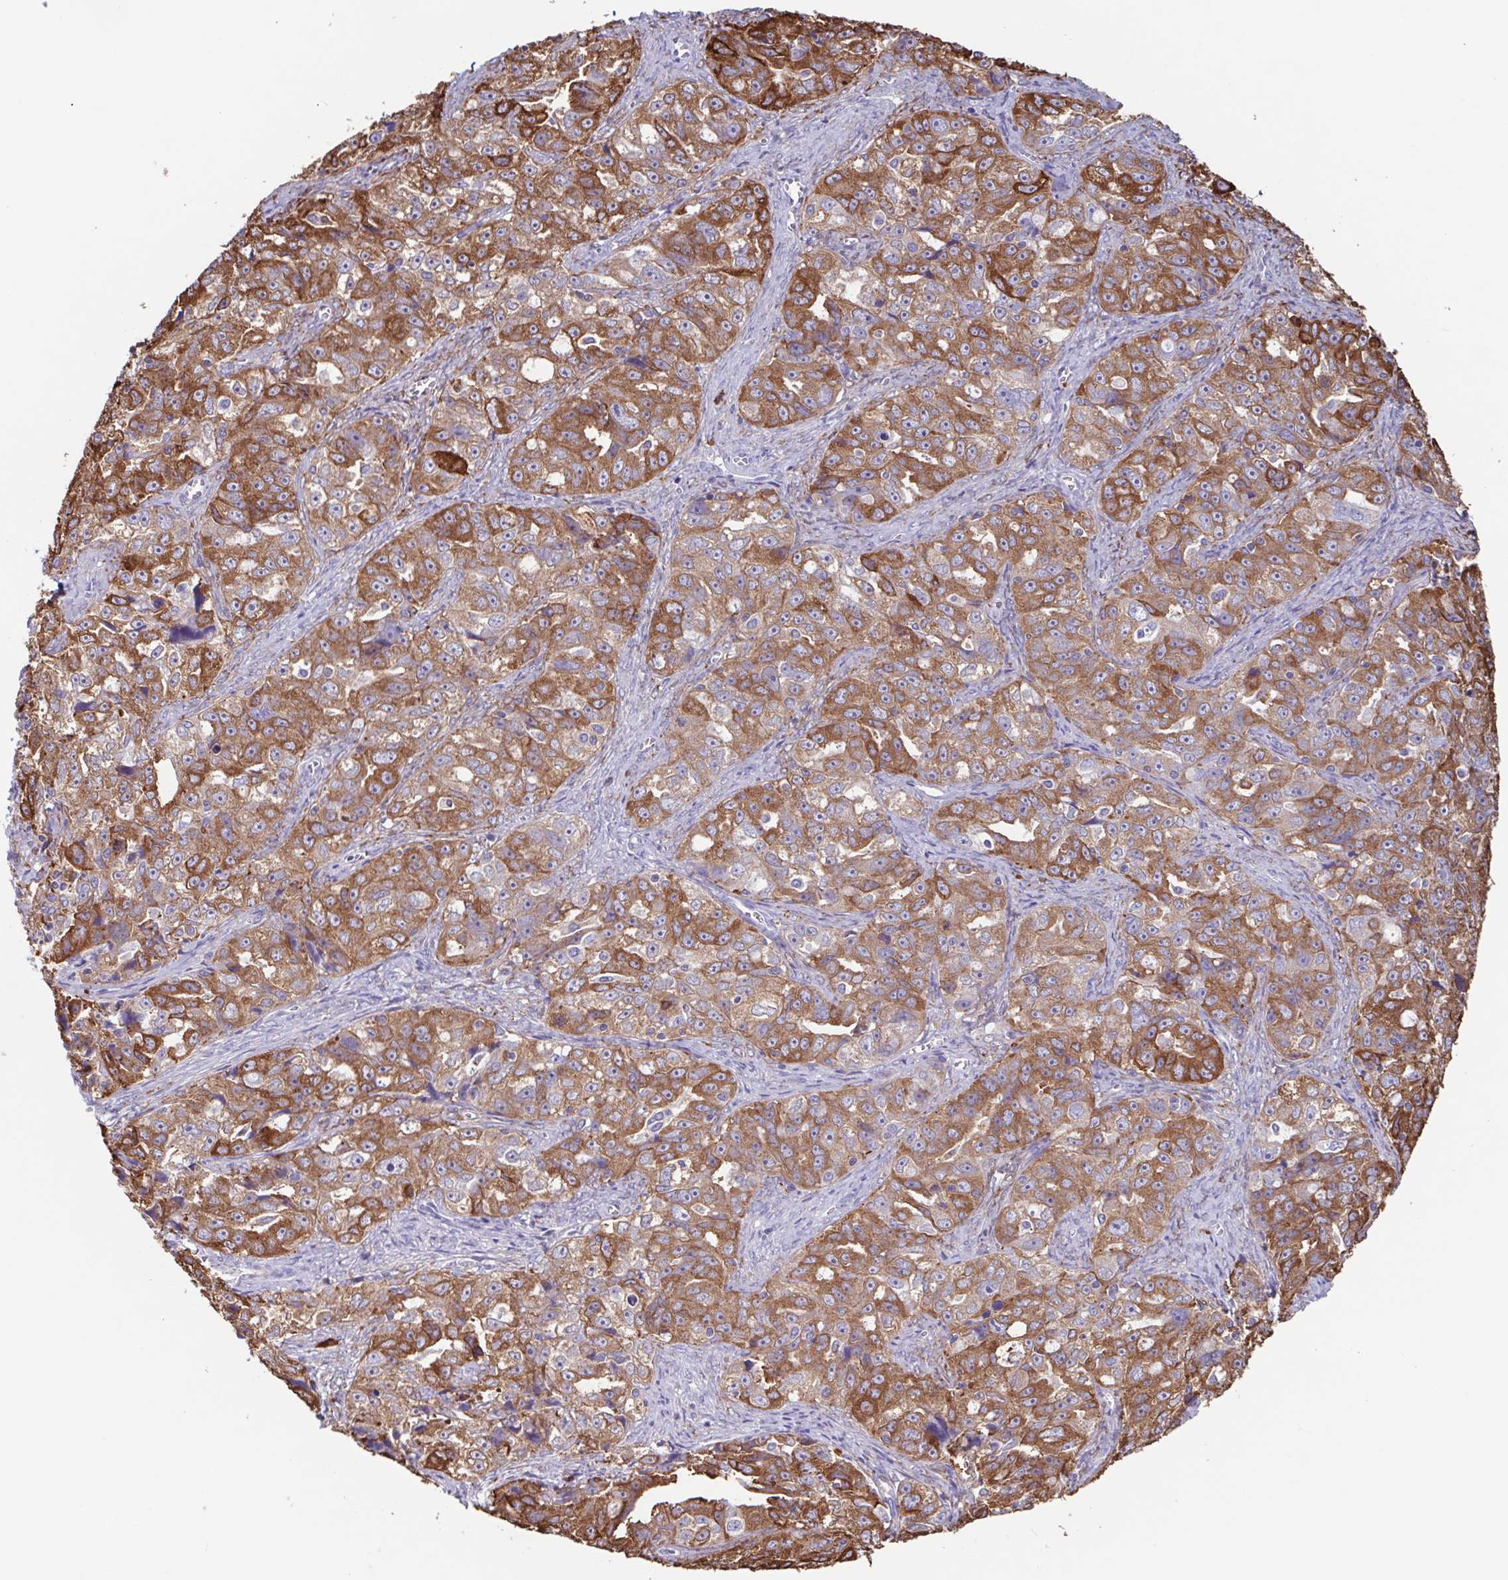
{"staining": {"intensity": "moderate", "quantity": ">75%", "location": "cytoplasmic/membranous"}, "tissue": "ovarian cancer", "cell_type": "Tumor cells", "image_type": "cancer", "snomed": [{"axis": "morphology", "description": "Cystadenocarcinoma, serous, NOS"}, {"axis": "topography", "description": "Ovary"}], "caption": "Ovarian cancer (serous cystadenocarcinoma) tissue exhibits moderate cytoplasmic/membranous expression in about >75% of tumor cells", "gene": "TPD52", "patient": {"sex": "female", "age": 51}}